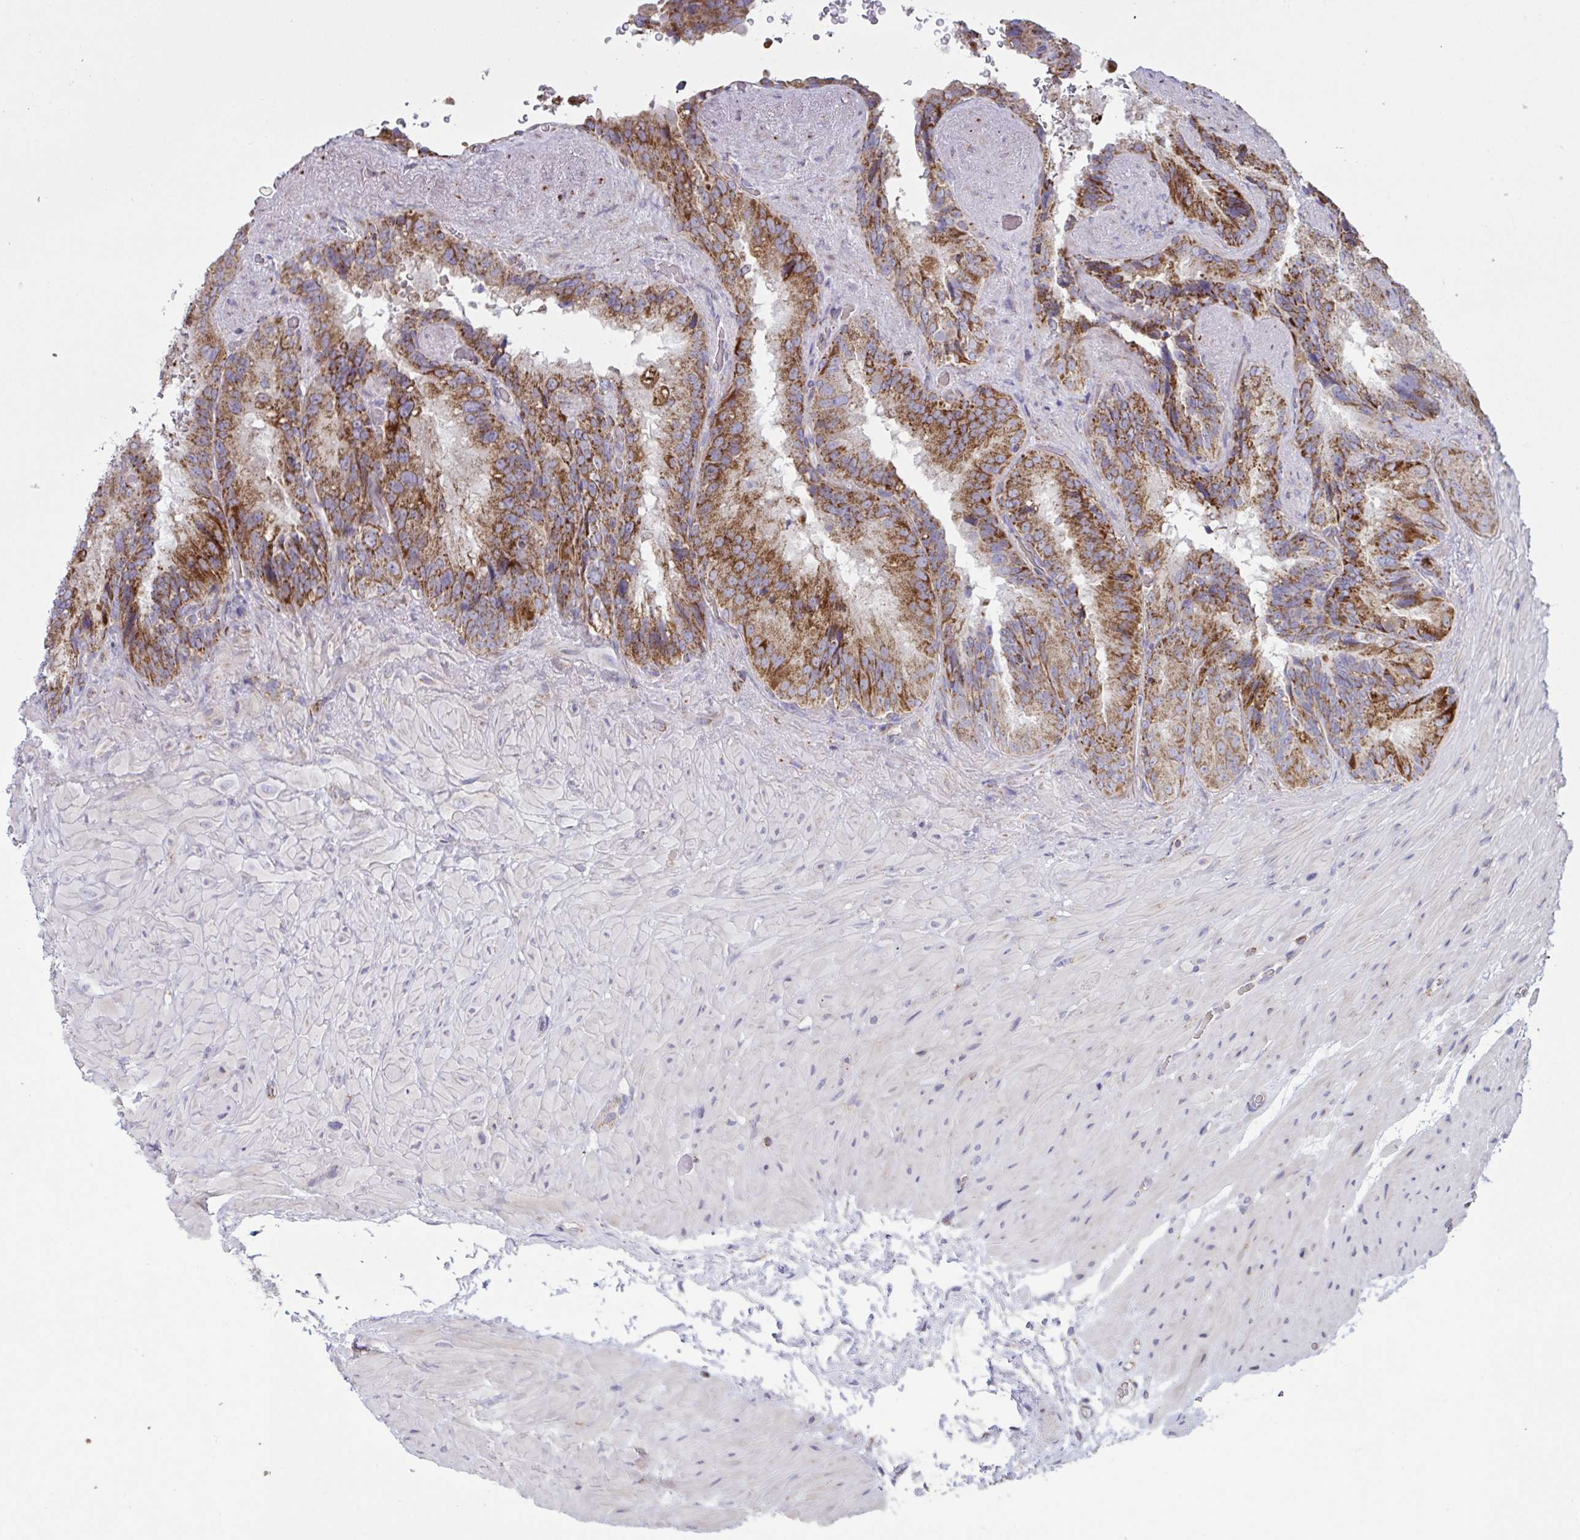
{"staining": {"intensity": "strong", "quantity": "25%-75%", "location": "cytoplasmic/membranous"}, "tissue": "seminal vesicle", "cell_type": "Glandular cells", "image_type": "normal", "snomed": [{"axis": "morphology", "description": "Normal tissue, NOS"}, {"axis": "topography", "description": "Seminal veicle"}], "caption": "An image of human seminal vesicle stained for a protein demonstrates strong cytoplasmic/membranous brown staining in glandular cells.", "gene": "MICOS10", "patient": {"sex": "male", "age": 60}}